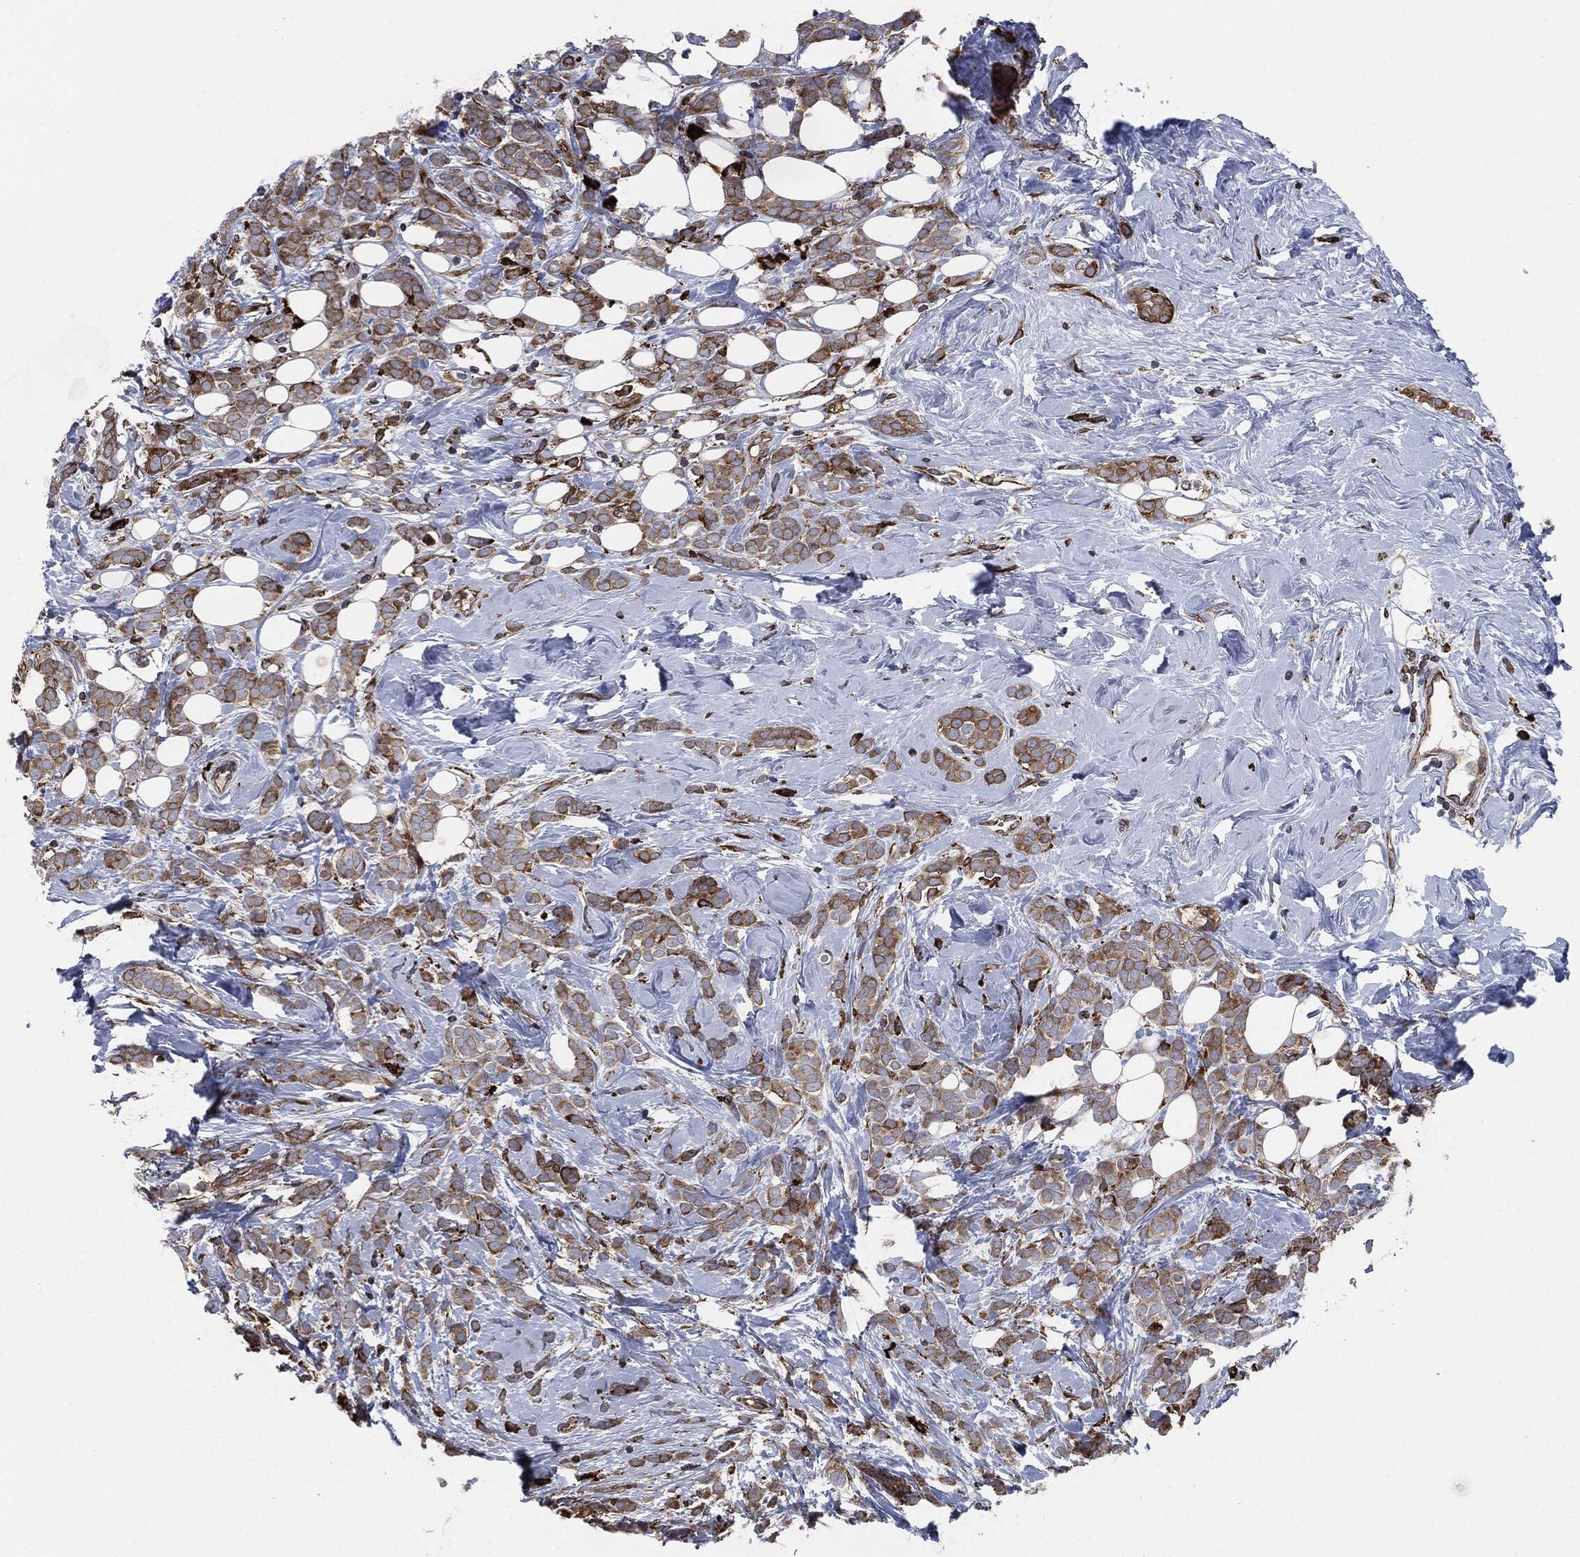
{"staining": {"intensity": "moderate", "quantity": ">75%", "location": "cytoplasmic/membranous"}, "tissue": "breast cancer", "cell_type": "Tumor cells", "image_type": "cancer", "snomed": [{"axis": "morphology", "description": "Lobular carcinoma"}, {"axis": "topography", "description": "Breast"}], "caption": "This is an image of immunohistochemistry (IHC) staining of breast cancer, which shows moderate expression in the cytoplasmic/membranous of tumor cells.", "gene": "CALR", "patient": {"sex": "female", "age": 49}}